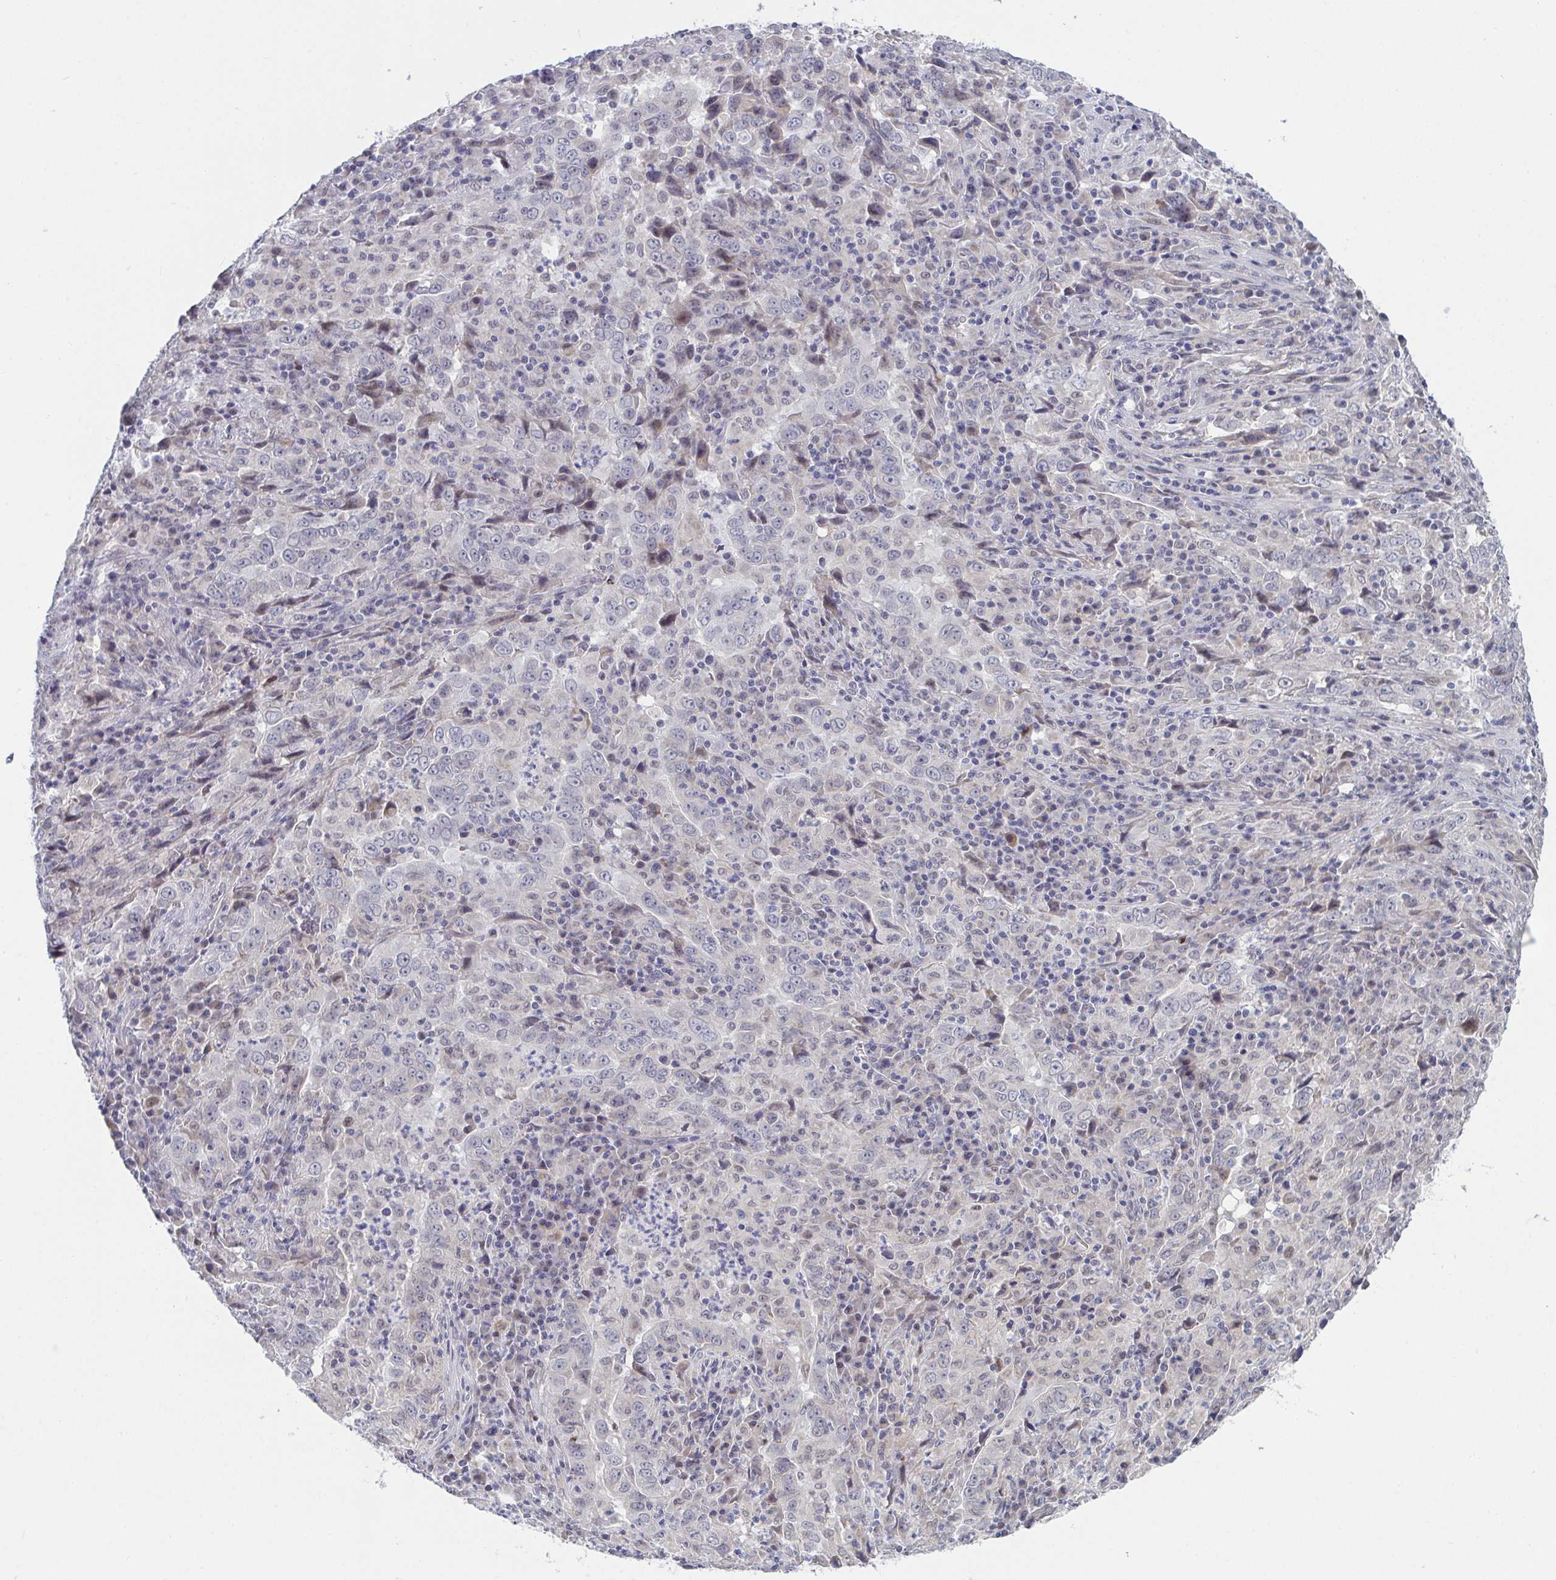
{"staining": {"intensity": "negative", "quantity": "none", "location": "none"}, "tissue": "lung cancer", "cell_type": "Tumor cells", "image_type": "cancer", "snomed": [{"axis": "morphology", "description": "Adenocarcinoma, NOS"}, {"axis": "topography", "description": "Lung"}], "caption": "Tumor cells show no significant protein staining in adenocarcinoma (lung).", "gene": "VWDE", "patient": {"sex": "male", "age": 67}}